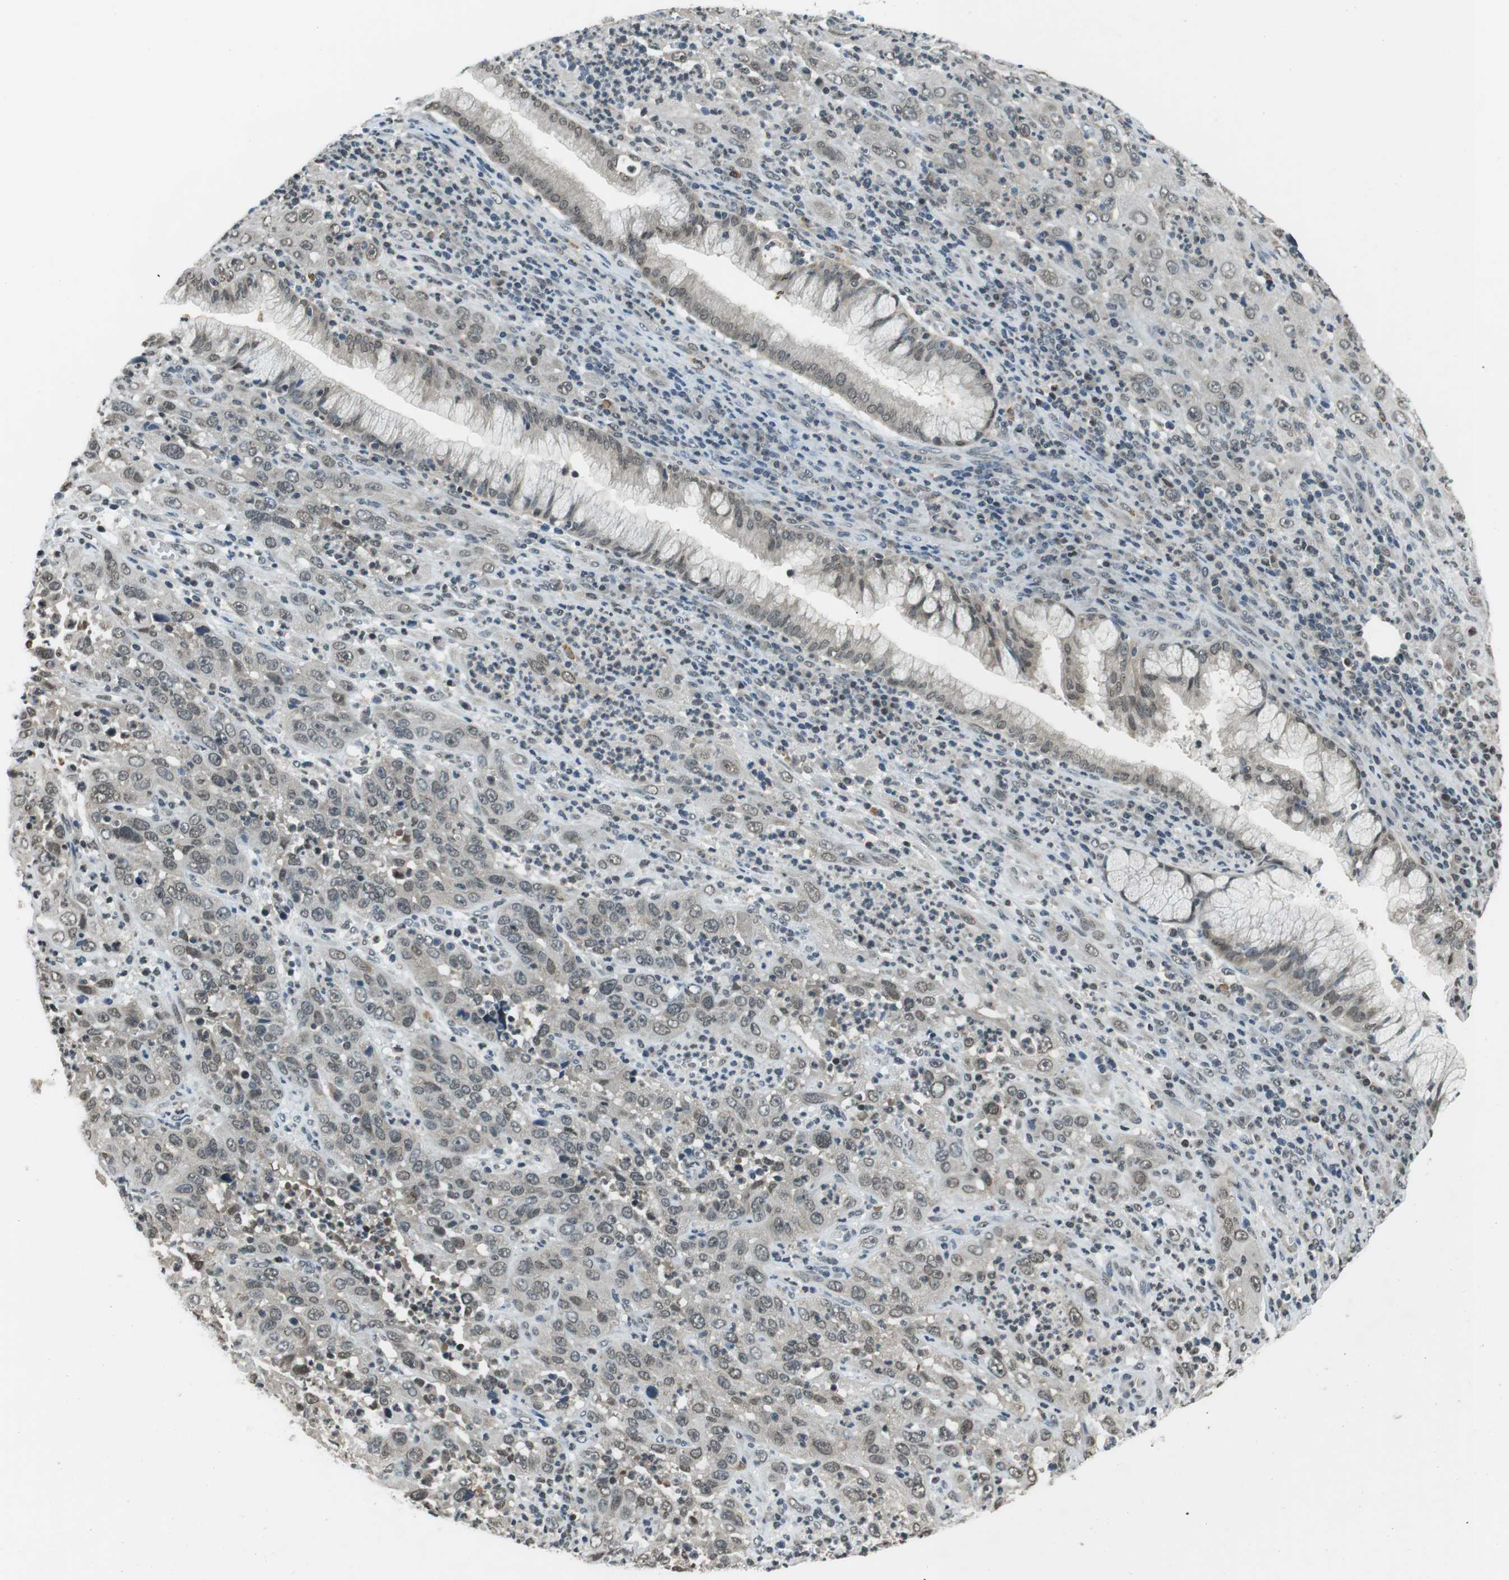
{"staining": {"intensity": "weak", "quantity": "25%-75%", "location": "nuclear"}, "tissue": "cervical cancer", "cell_type": "Tumor cells", "image_type": "cancer", "snomed": [{"axis": "morphology", "description": "Squamous cell carcinoma, NOS"}, {"axis": "topography", "description": "Cervix"}], "caption": "A photomicrograph showing weak nuclear staining in about 25%-75% of tumor cells in cervical cancer, as visualized by brown immunohistochemical staining.", "gene": "NEK4", "patient": {"sex": "female", "age": 32}}